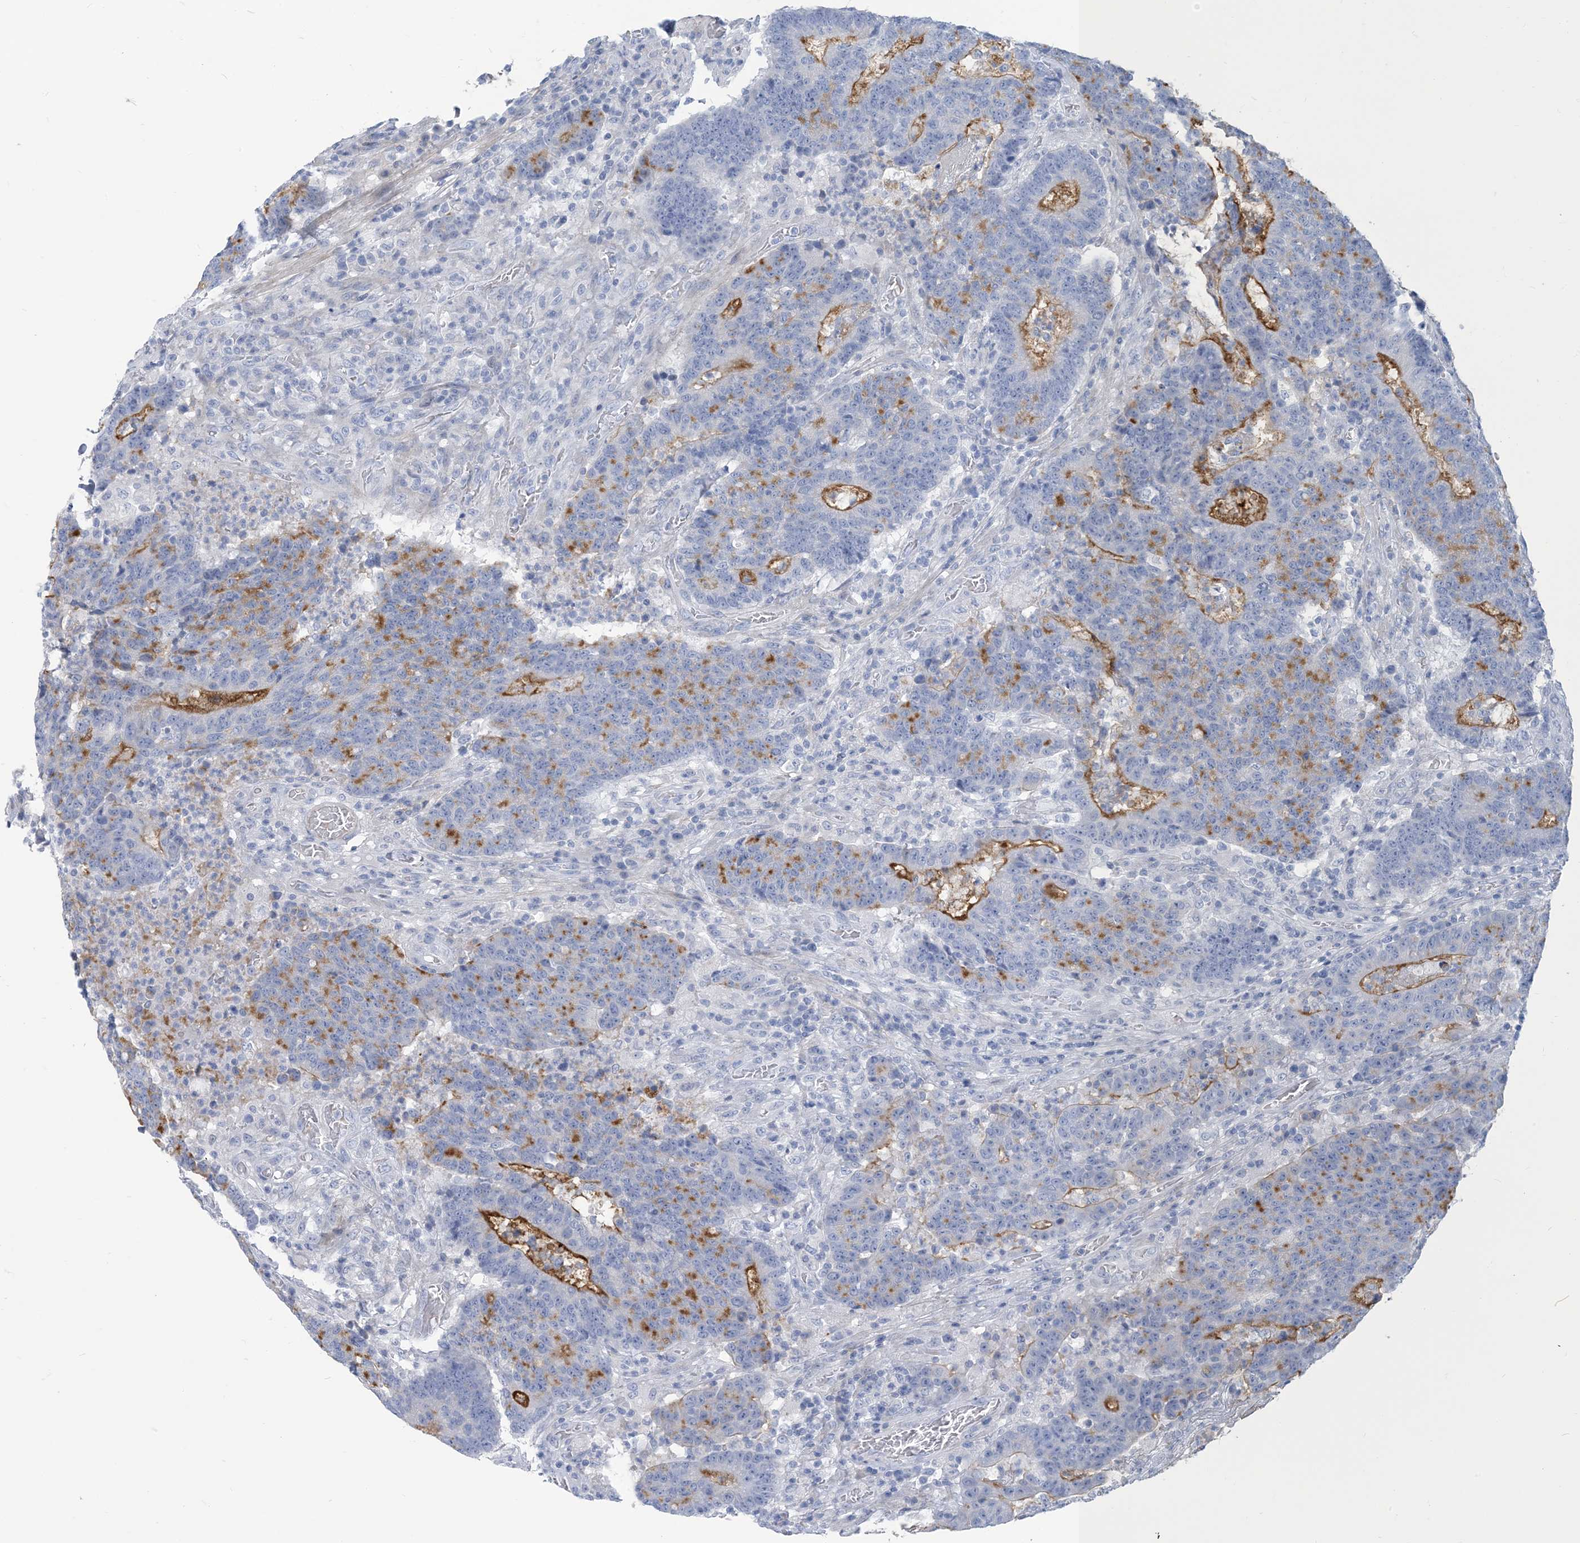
{"staining": {"intensity": "moderate", "quantity": "<25%", "location": "cytoplasmic/membranous"}, "tissue": "colorectal cancer", "cell_type": "Tumor cells", "image_type": "cancer", "snomed": [{"axis": "morphology", "description": "Adenocarcinoma, NOS"}, {"axis": "topography", "description": "Colon"}], "caption": "Colorectal cancer stained for a protein shows moderate cytoplasmic/membranous positivity in tumor cells.", "gene": "MOXD1", "patient": {"sex": "female", "age": 75}}